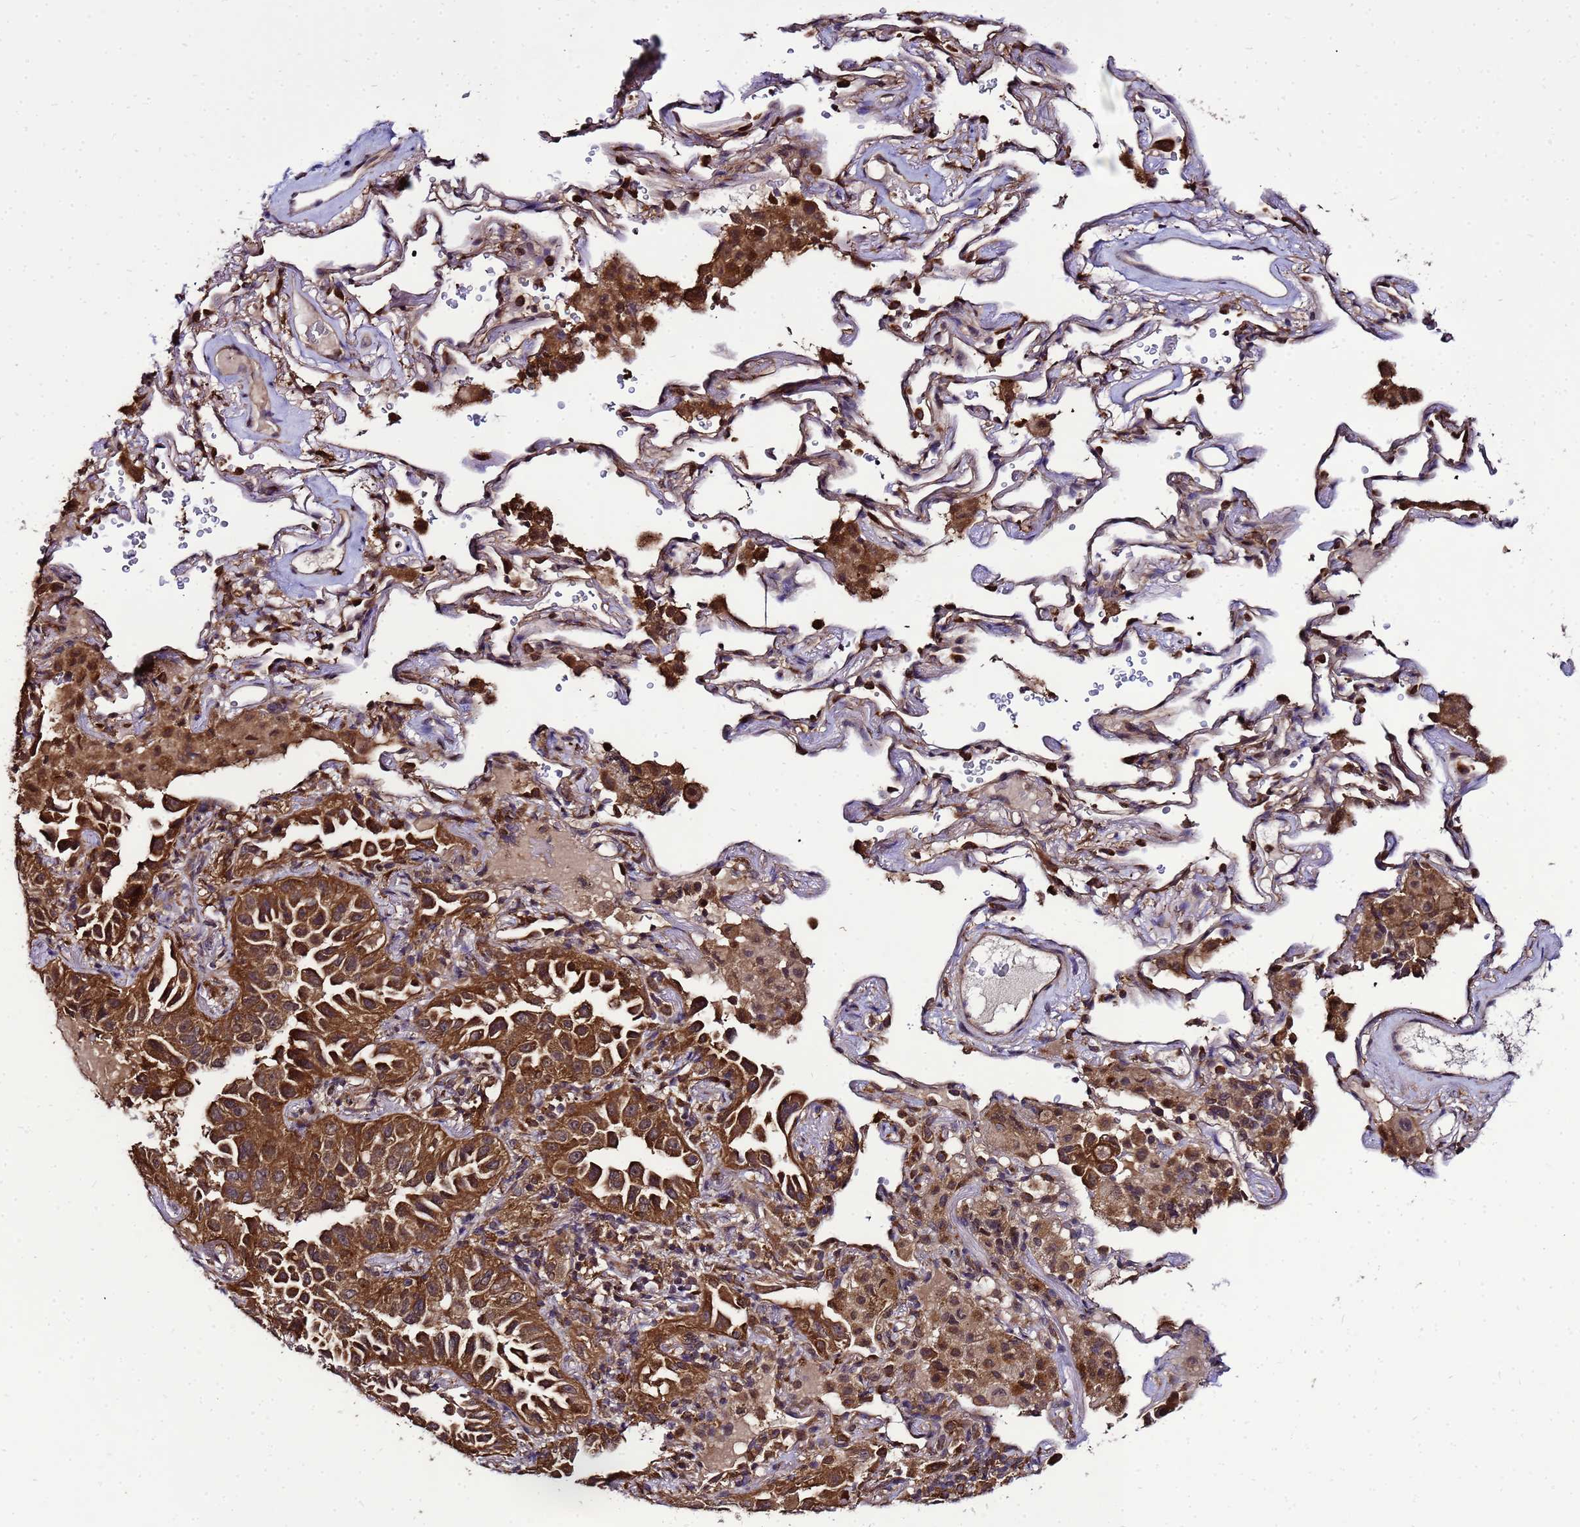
{"staining": {"intensity": "strong", "quantity": ">75%", "location": "cytoplasmic/membranous"}, "tissue": "lung cancer", "cell_type": "Tumor cells", "image_type": "cancer", "snomed": [{"axis": "morphology", "description": "Adenocarcinoma, NOS"}, {"axis": "topography", "description": "Lung"}], "caption": "Tumor cells show high levels of strong cytoplasmic/membranous expression in about >75% of cells in human lung cancer (adenocarcinoma).", "gene": "TRABD", "patient": {"sex": "female", "age": 69}}